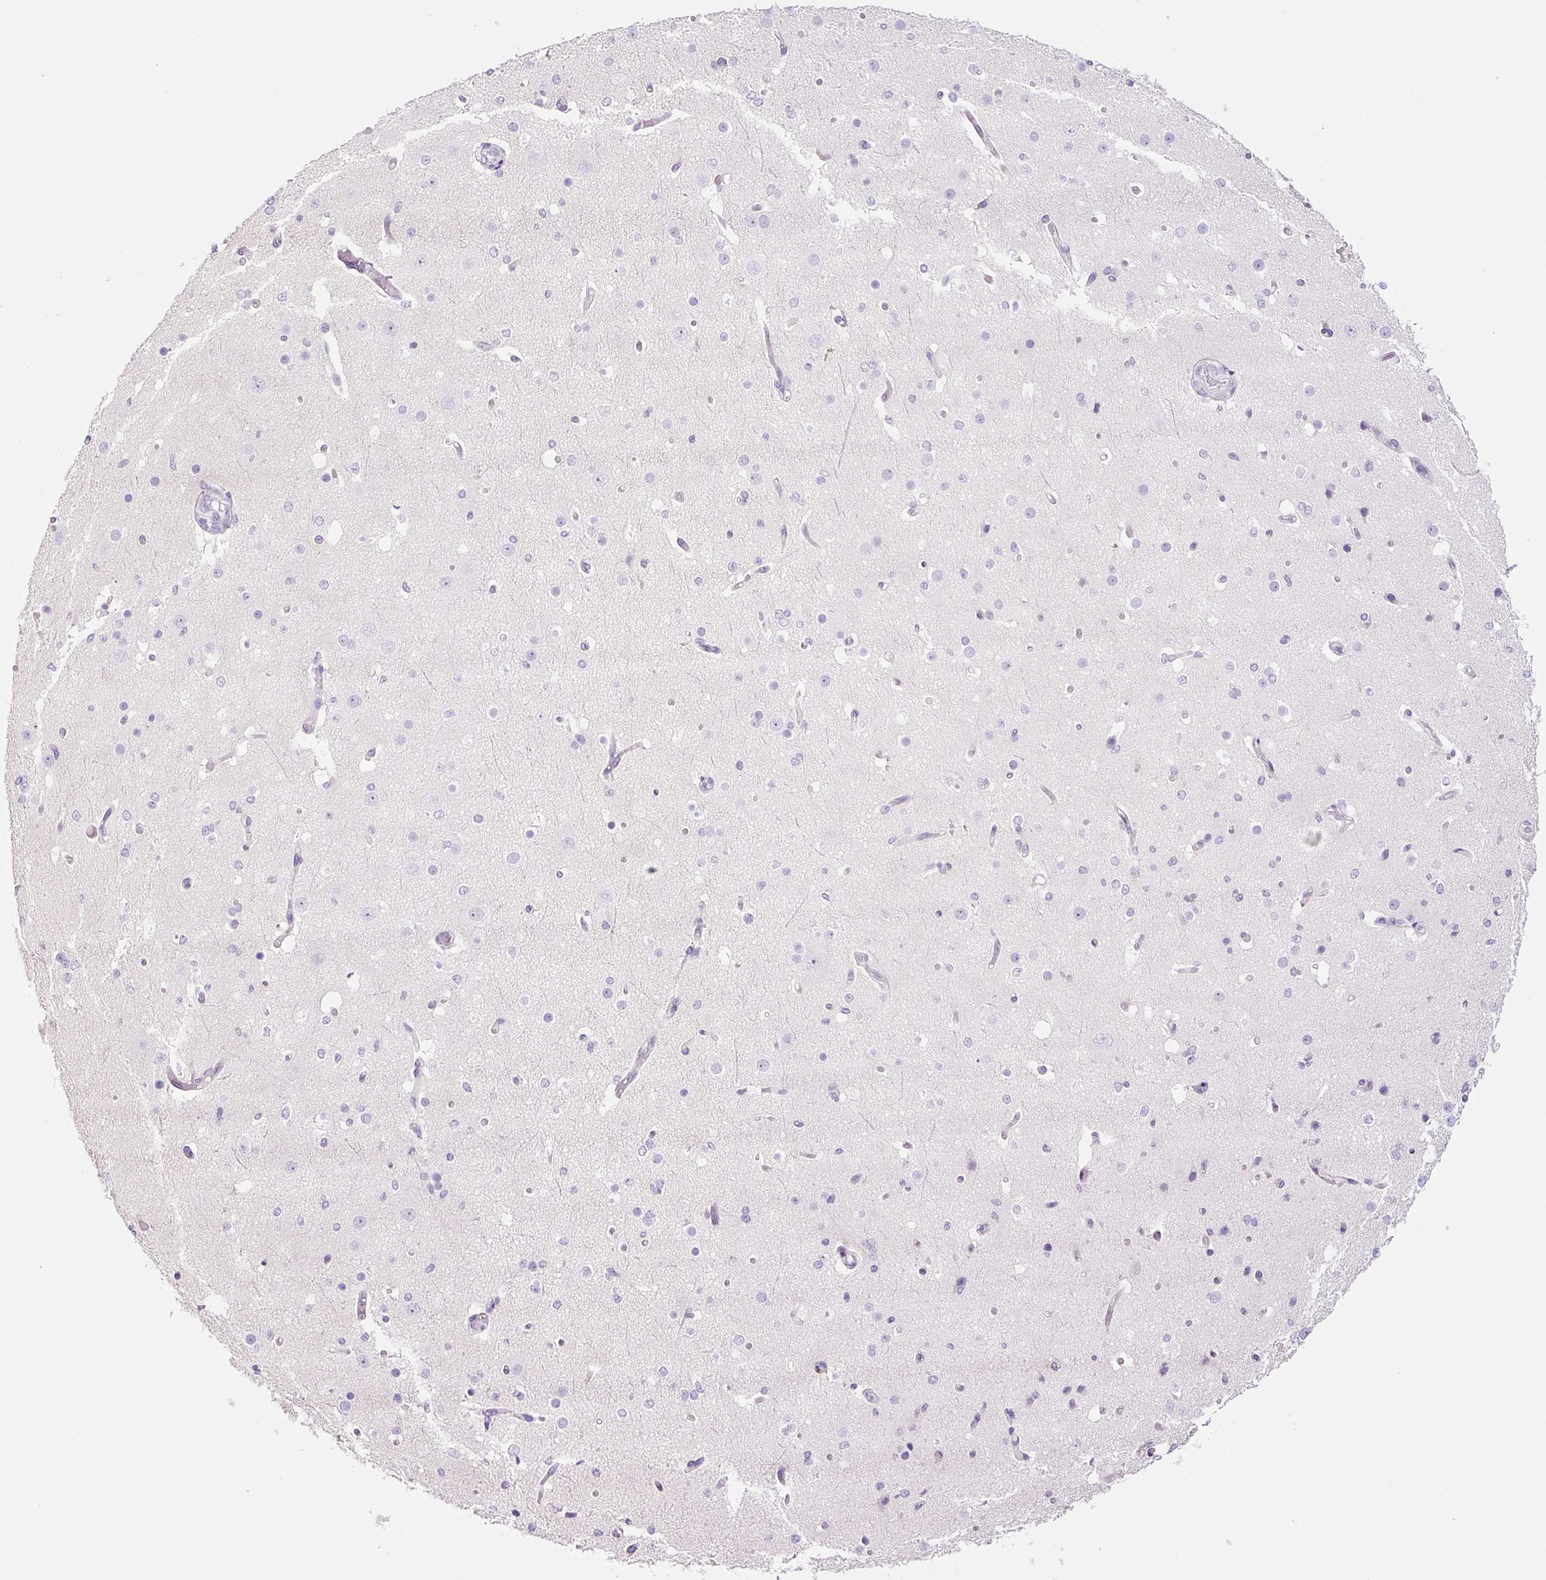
{"staining": {"intensity": "negative", "quantity": "none", "location": "none"}, "tissue": "cerebral cortex", "cell_type": "Endothelial cells", "image_type": "normal", "snomed": [{"axis": "morphology", "description": "Normal tissue, NOS"}, {"axis": "morphology", "description": "Inflammation, NOS"}, {"axis": "topography", "description": "Cerebral cortex"}], "caption": "Endothelial cells are negative for protein expression in unremarkable human cerebral cortex. (DAB IHC visualized using brightfield microscopy, high magnification).", "gene": "RNF212B", "patient": {"sex": "male", "age": 6}}